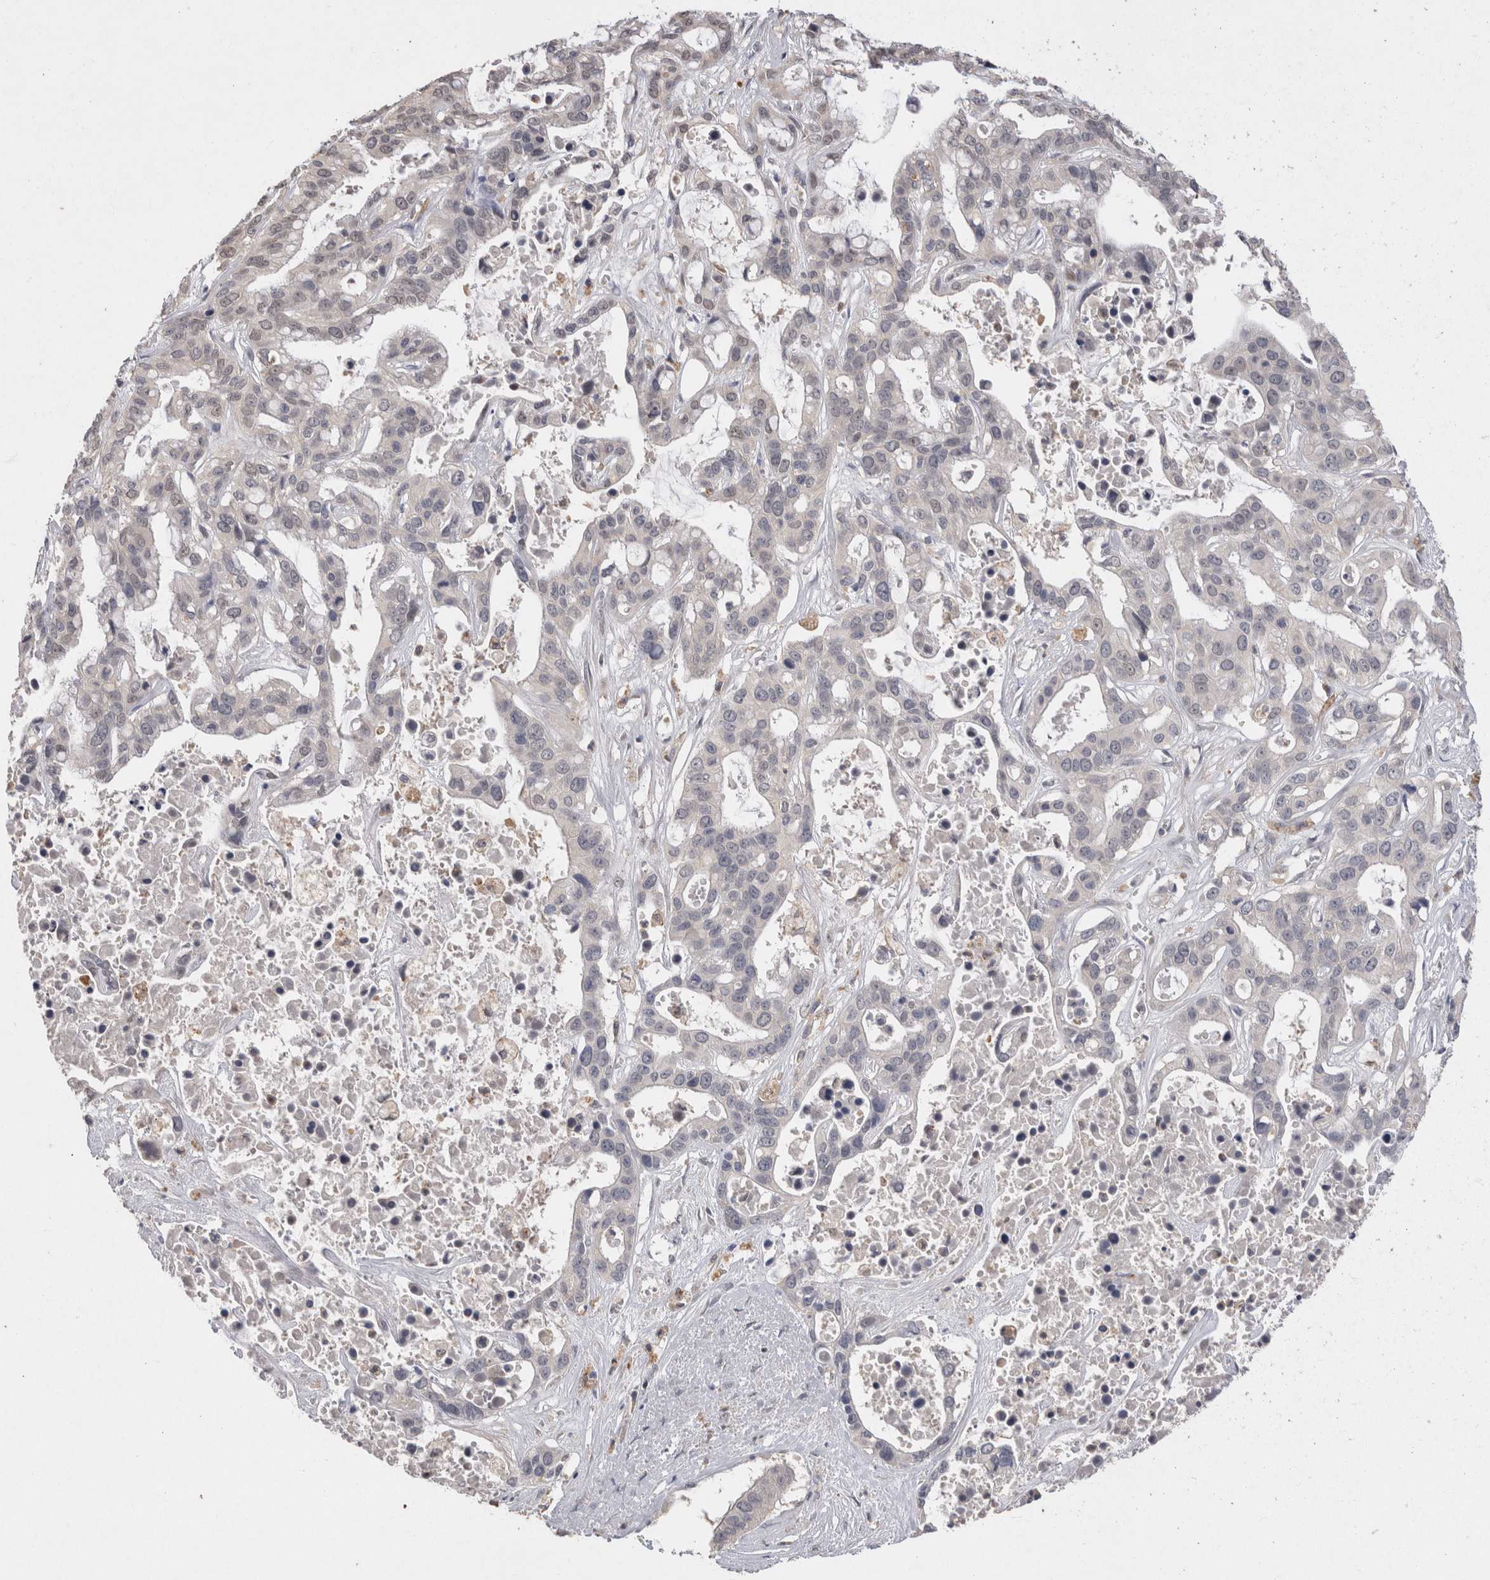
{"staining": {"intensity": "weak", "quantity": "<25%", "location": "nuclear"}, "tissue": "liver cancer", "cell_type": "Tumor cells", "image_type": "cancer", "snomed": [{"axis": "morphology", "description": "Cholangiocarcinoma"}, {"axis": "topography", "description": "Liver"}], "caption": "High magnification brightfield microscopy of liver cancer (cholangiocarcinoma) stained with DAB (brown) and counterstained with hematoxylin (blue): tumor cells show no significant positivity. The staining was performed using DAB (3,3'-diaminobenzidine) to visualize the protein expression in brown, while the nuclei were stained in blue with hematoxylin (Magnification: 20x).", "gene": "VSIG4", "patient": {"sex": "female", "age": 65}}